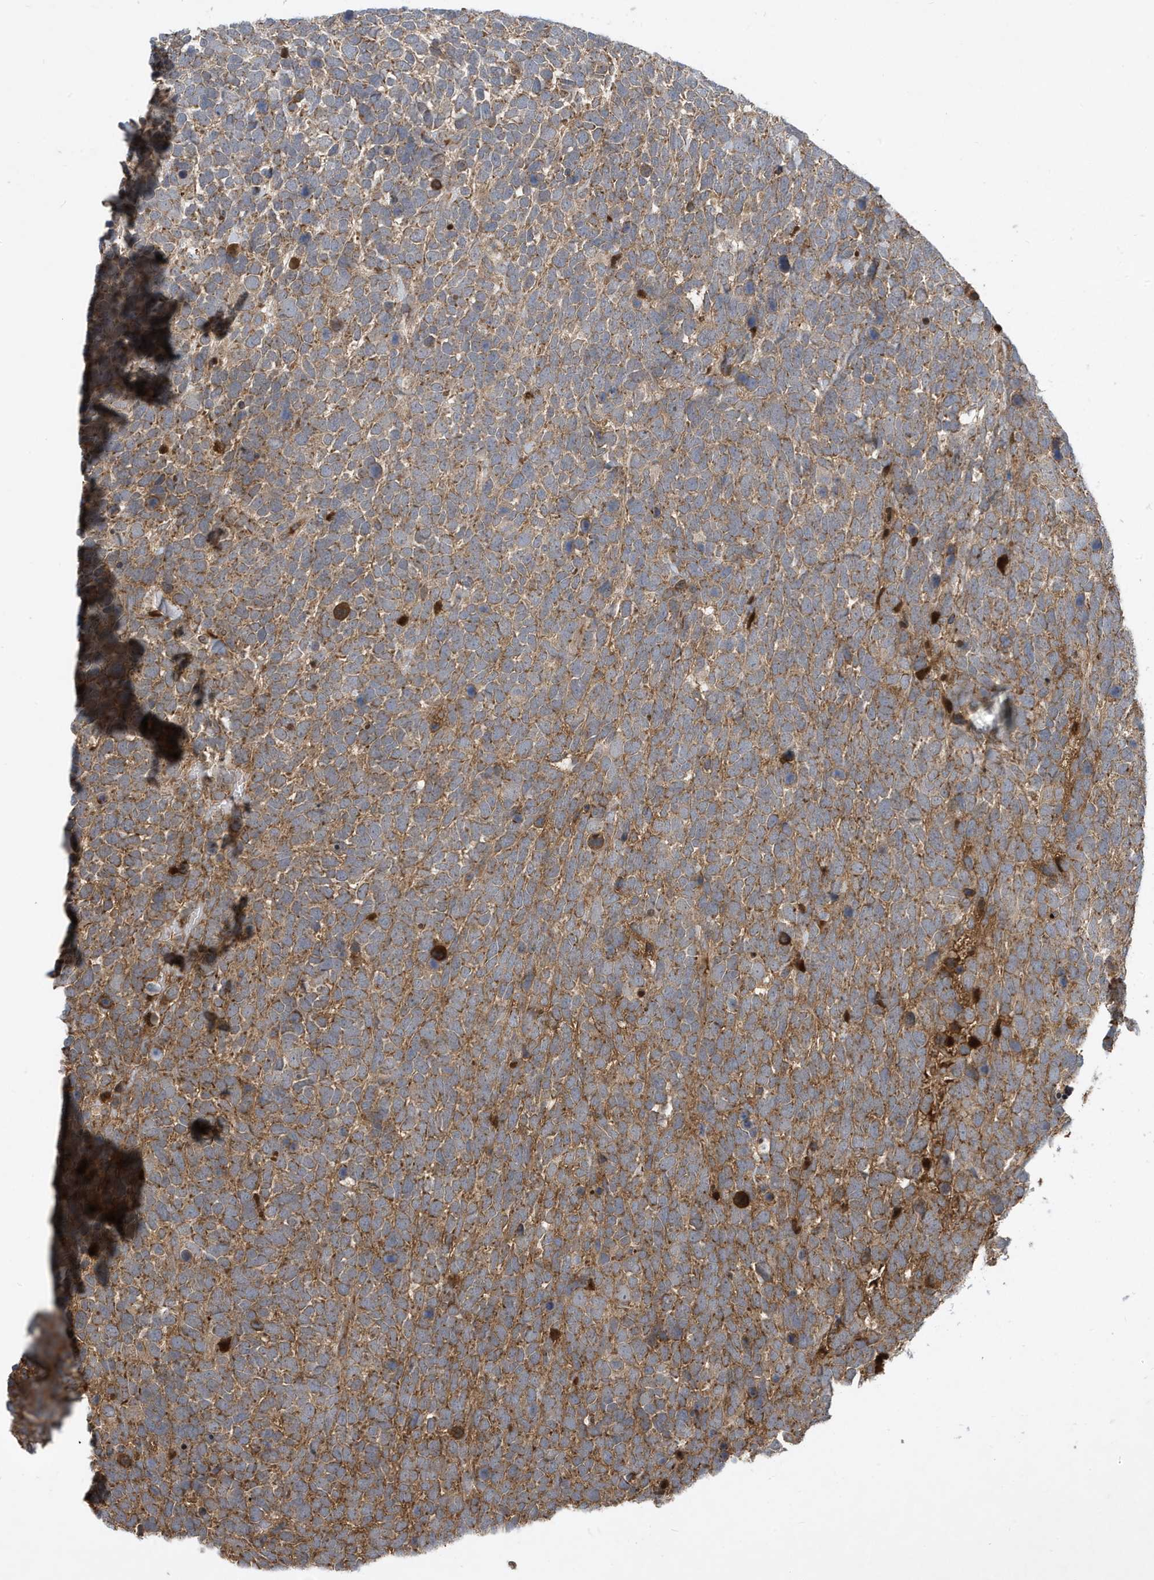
{"staining": {"intensity": "moderate", "quantity": ">75%", "location": "cytoplasmic/membranous"}, "tissue": "urothelial cancer", "cell_type": "Tumor cells", "image_type": "cancer", "snomed": [{"axis": "morphology", "description": "Urothelial carcinoma, High grade"}, {"axis": "topography", "description": "Urinary bladder"}], "caption": "This is an image of immunohistochemistry staining of urothelial cancer, which shows moderate staining in the cytoplasmic/membranous of tumor cells.", "gene": "STK19", "patient": {"sex": "female", "age": 82}}